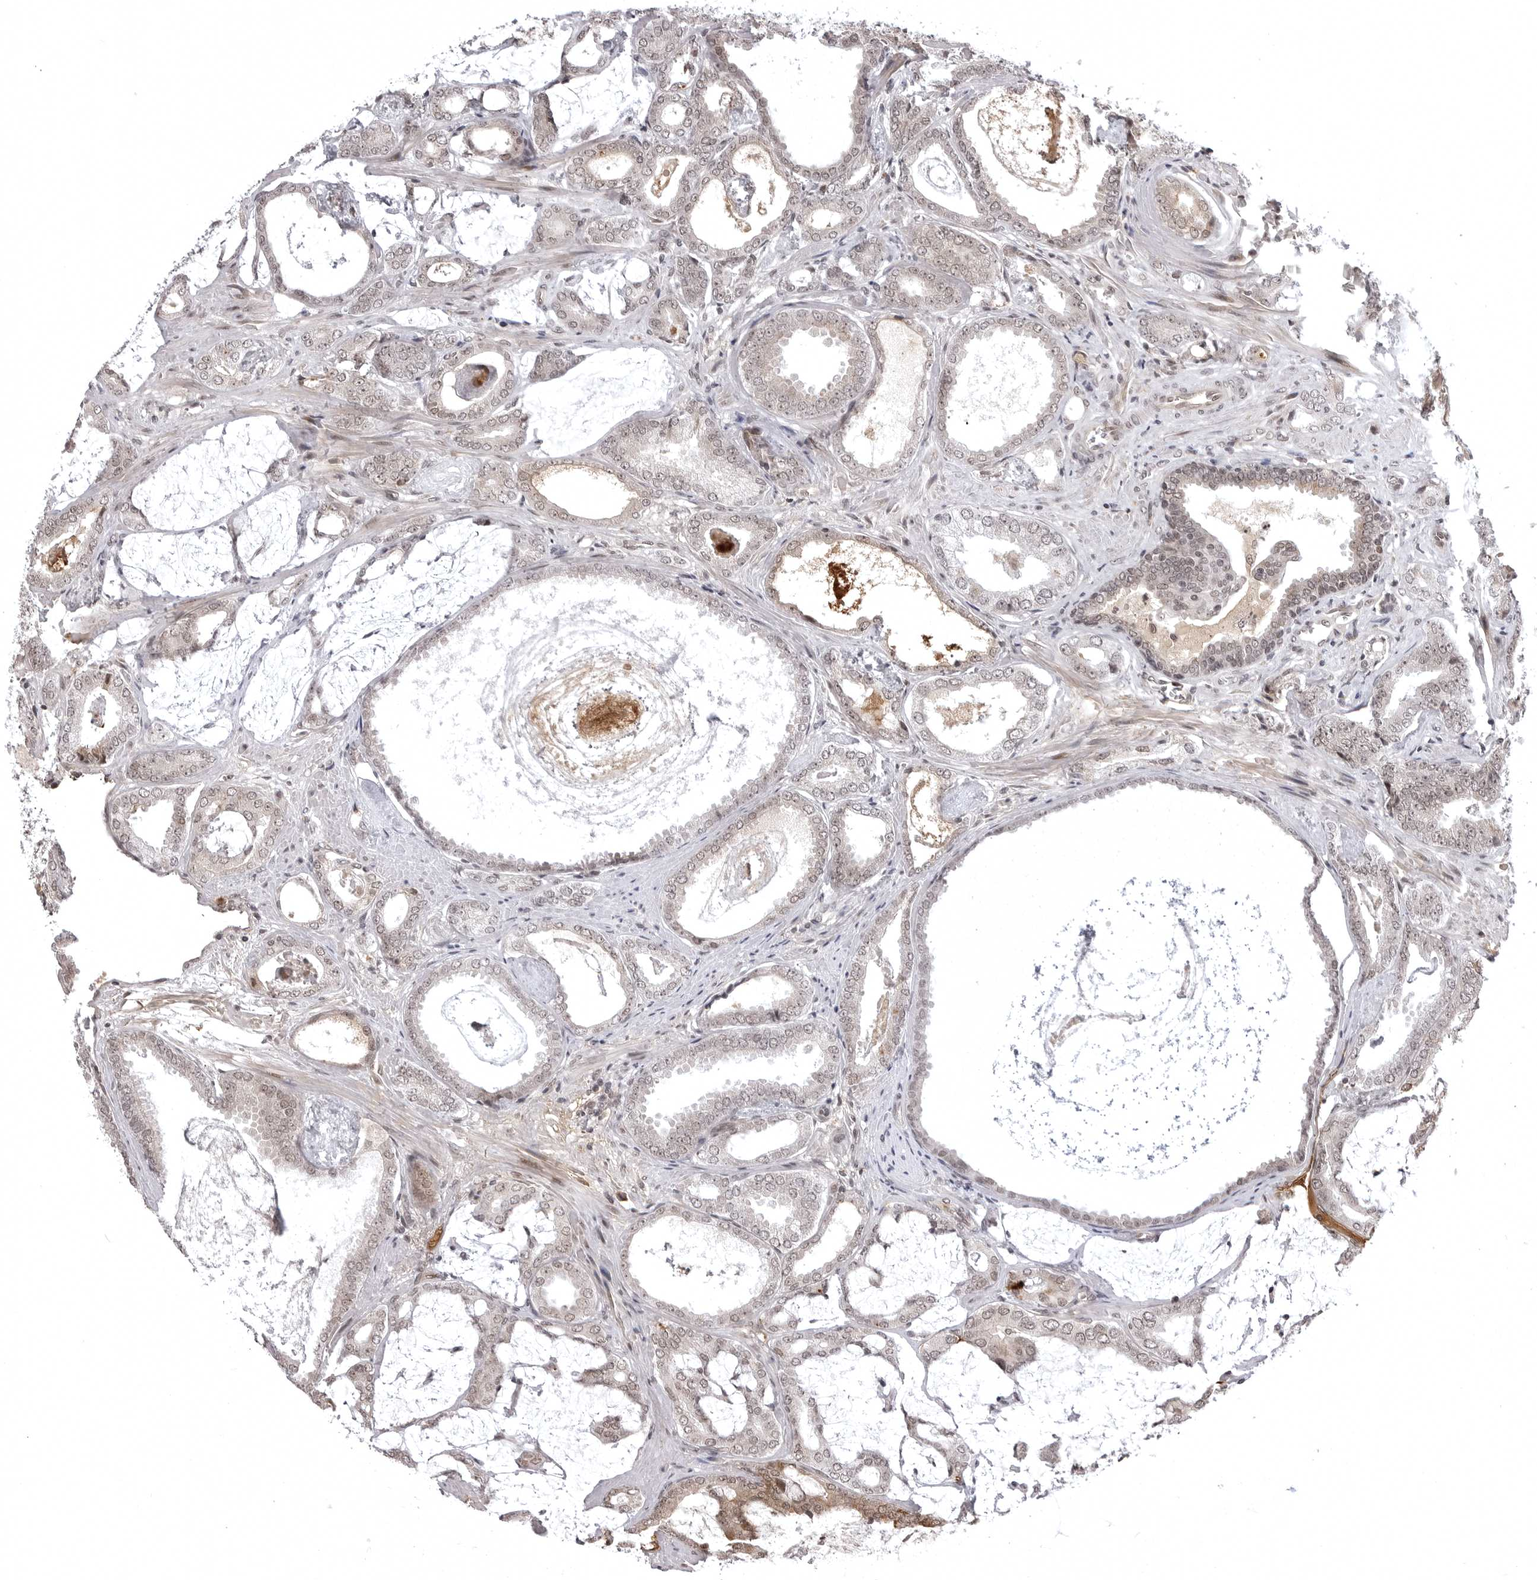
{"staining": {"intensity": "weak", "quantity": "25%-75%", "location": "nuclear"}, "tissue": "prostate cancer", "cell_type": "Tumor cells", "image_type": "cancer", "snomed": [{"axis": "morphology", "description": "Adenocarcinoma, Low grade"}, {"axis": "topography", "description": "Prostate"}], "caption": "Immunohistochemical staining of human low-grade adenocarcinoma (prostate) exhibits low levels of weak nuclear expression in about 25%-75% of tumor cells.", "gene": "PHF3", "patient": {"sex": "male", "age": 71}}